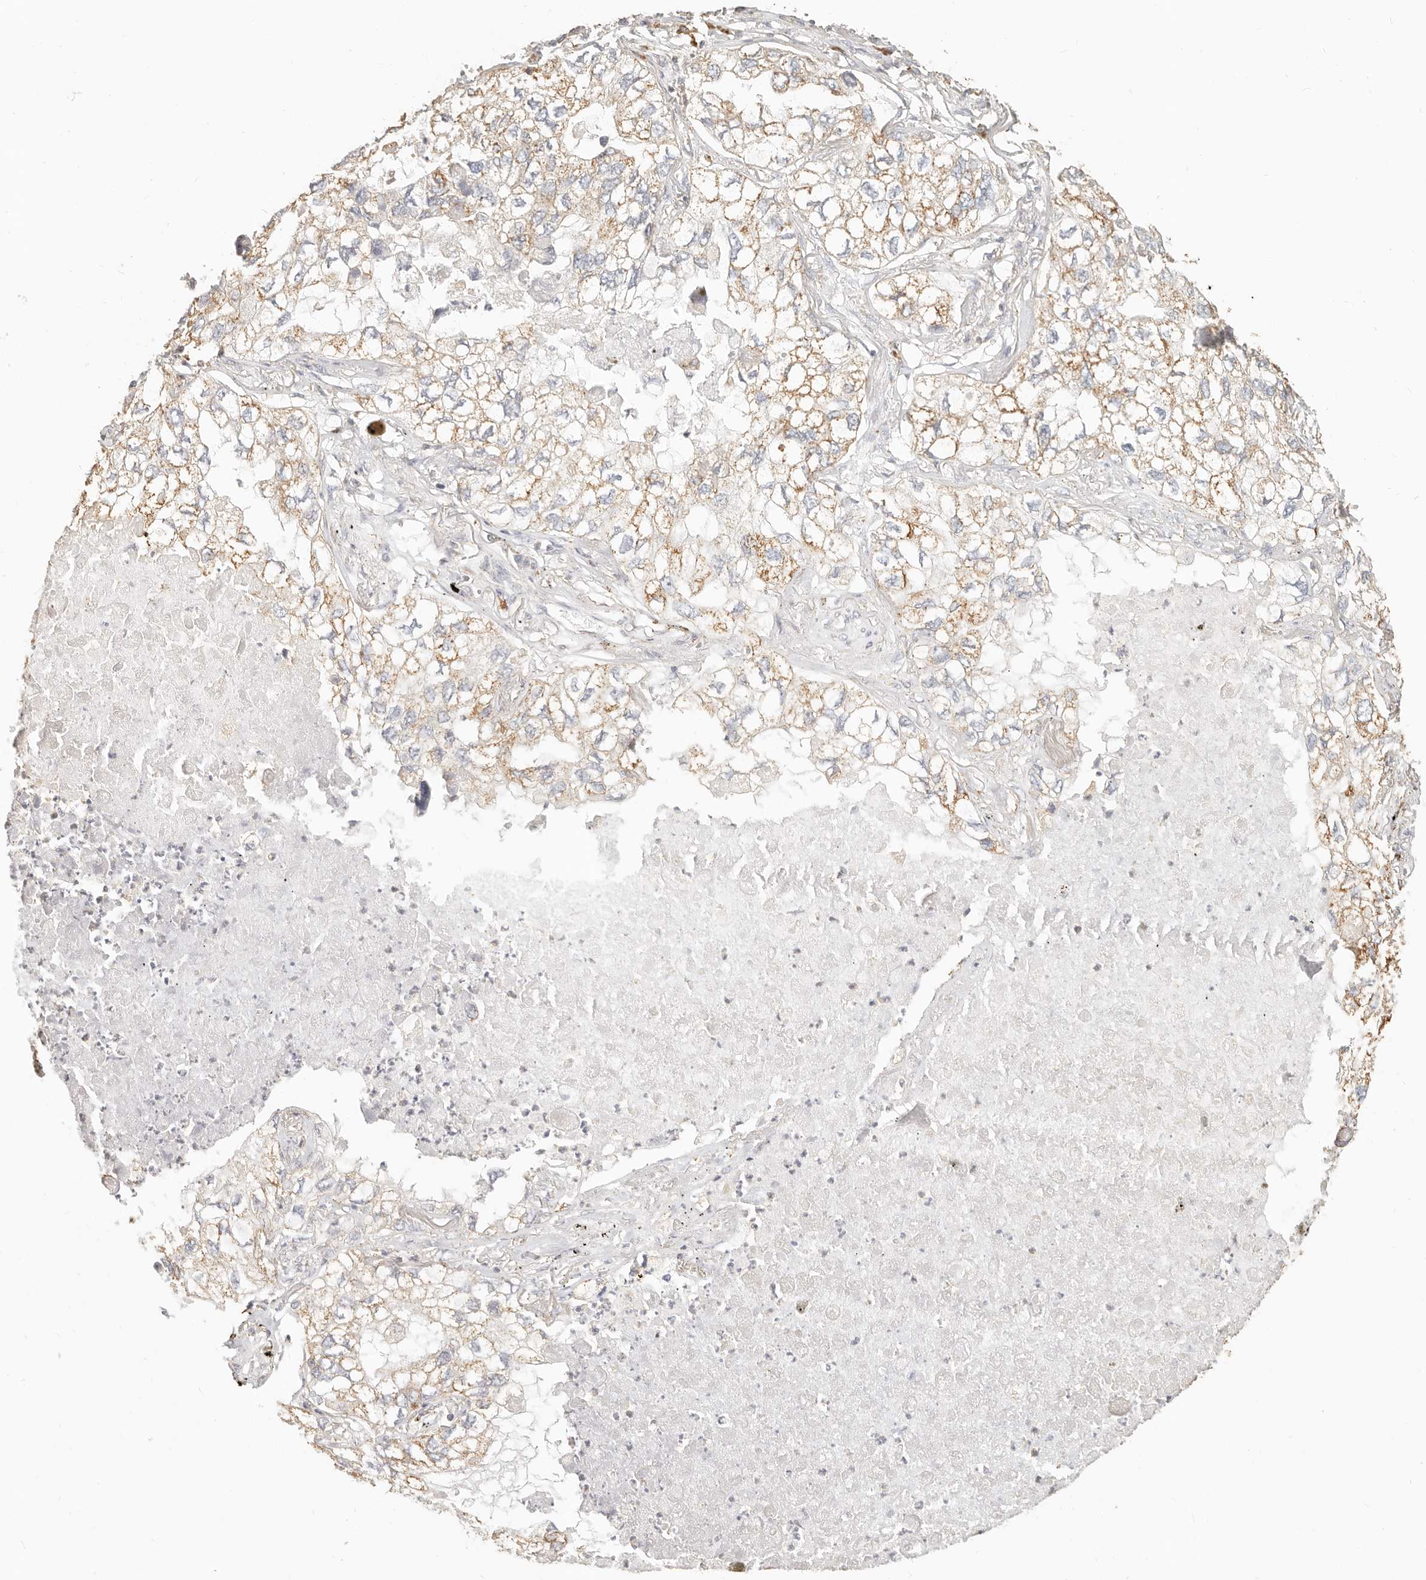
{"staining": {"intensity": "moderate", "quantity": "<25%", "location": "cytoplasmic/membranous"}, "tissue": "lung cancer", "cell_type": "Tumor cells", "image_type": "cancer", "snomed": [{"axis": "morphology", "description": "Adenocarcinoma, NOS"}, {"axis": "topography", "description": "Lung"}], "caption": "Adenocarcinoma (lung) tissue reveals moderate cytoplasmic/membranous staining in about <25% of tumor cells", "gene": "CNMD", "patient": {"sex": "male", "age": 65}}